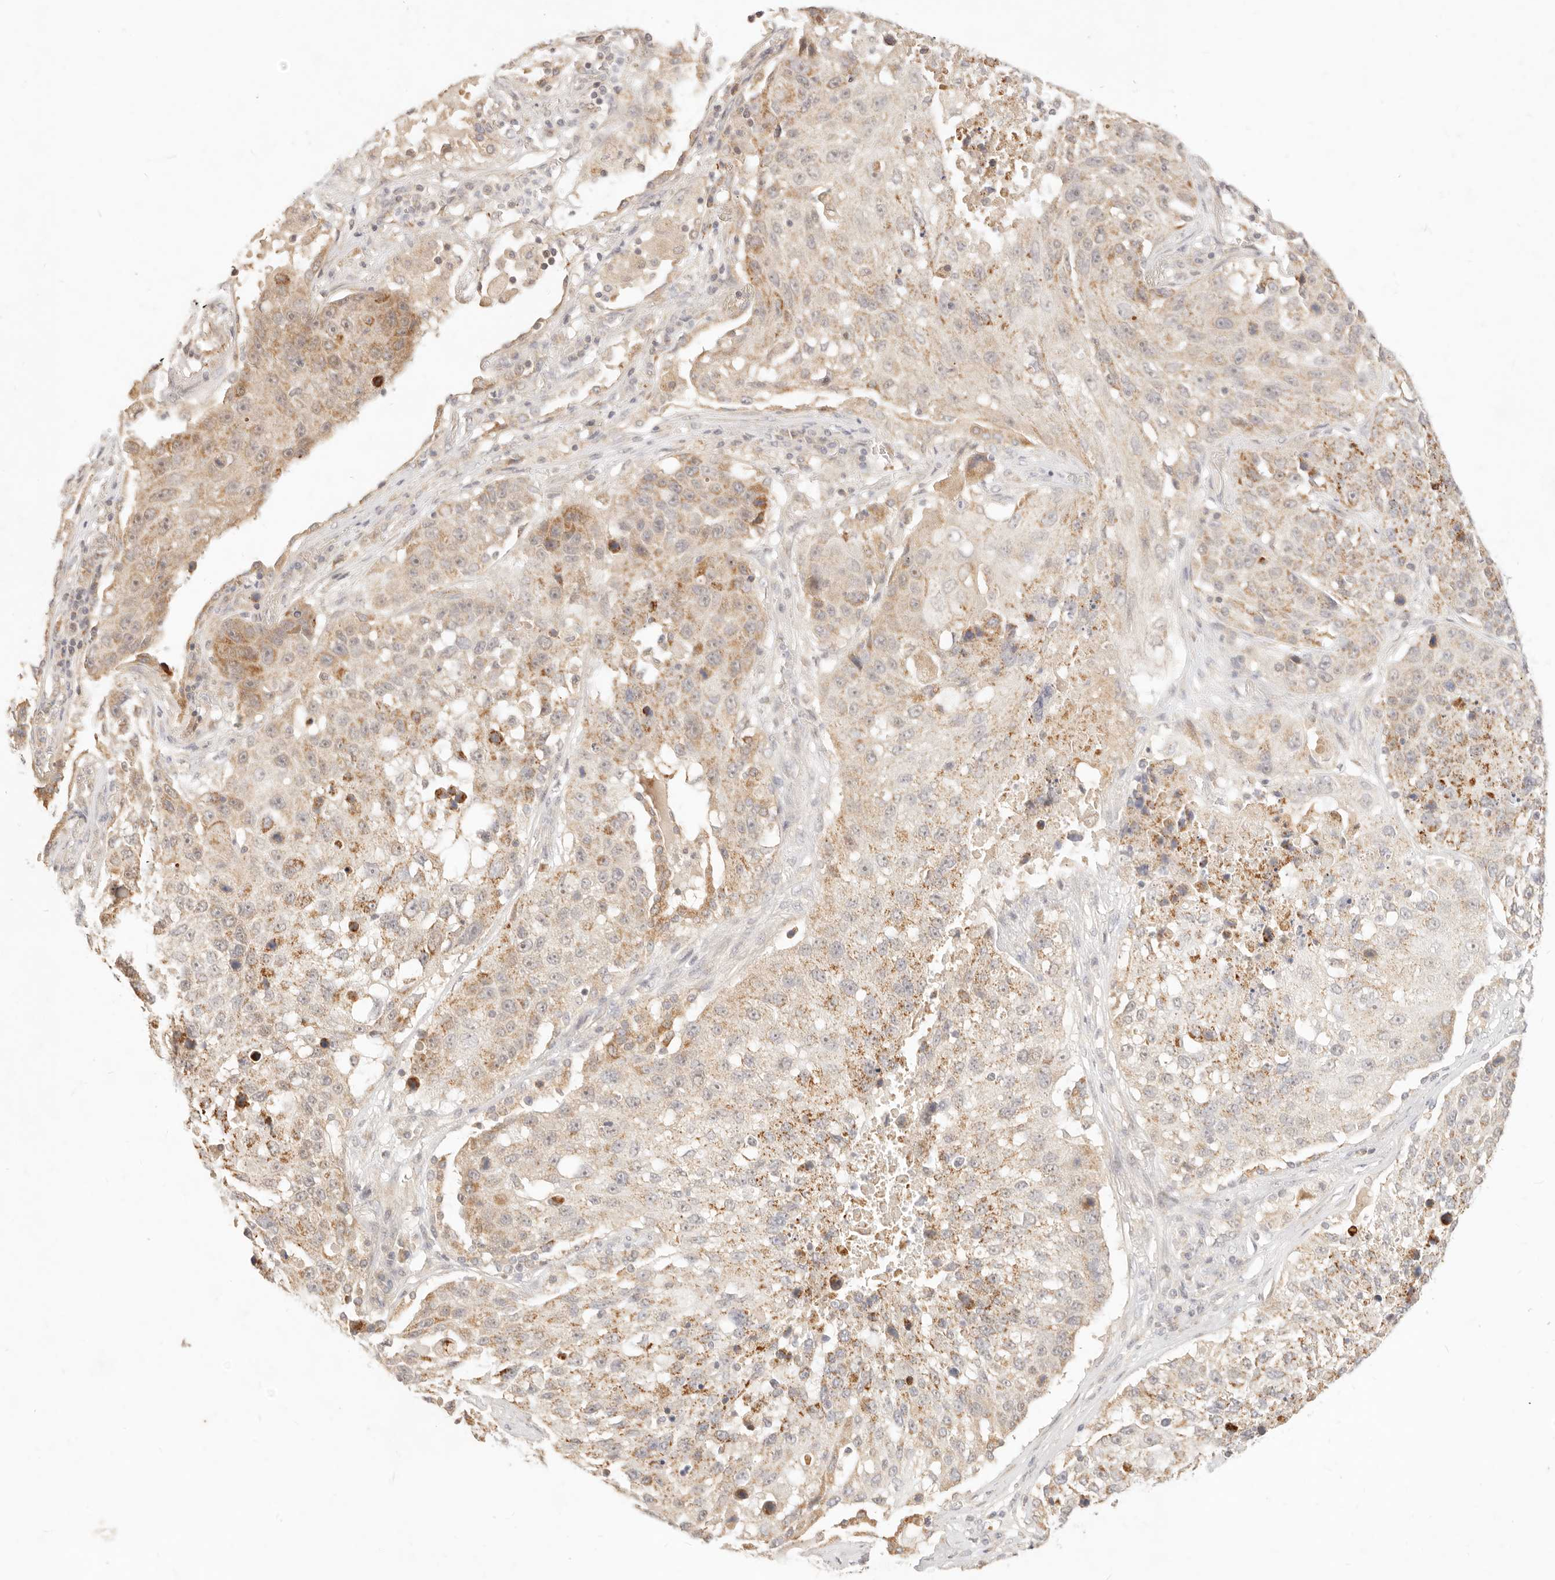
{"staining": {"intensity": "moderate", "quantity": "25%-75%", "location": "cytoplasmic/membranous"}, "tissue": "lung cancer", "cell_type": "Tumor cells", "image_type": "cancer", "snomed": [{"axis": "morphology", "description": "Squamous cell carcinoma, NOS"}, {"axis": "topography", "description": "Lung"}], "caption": "Lung cancer (squamous cell carcinoma) tissue displays moderate cytoplasmic/membranous staining in about 25%-75% of tumor cells, visualized by immunohistochemistry.", "gene": "RUBCNL", "patient": {"sex": "male", "age": 61}}